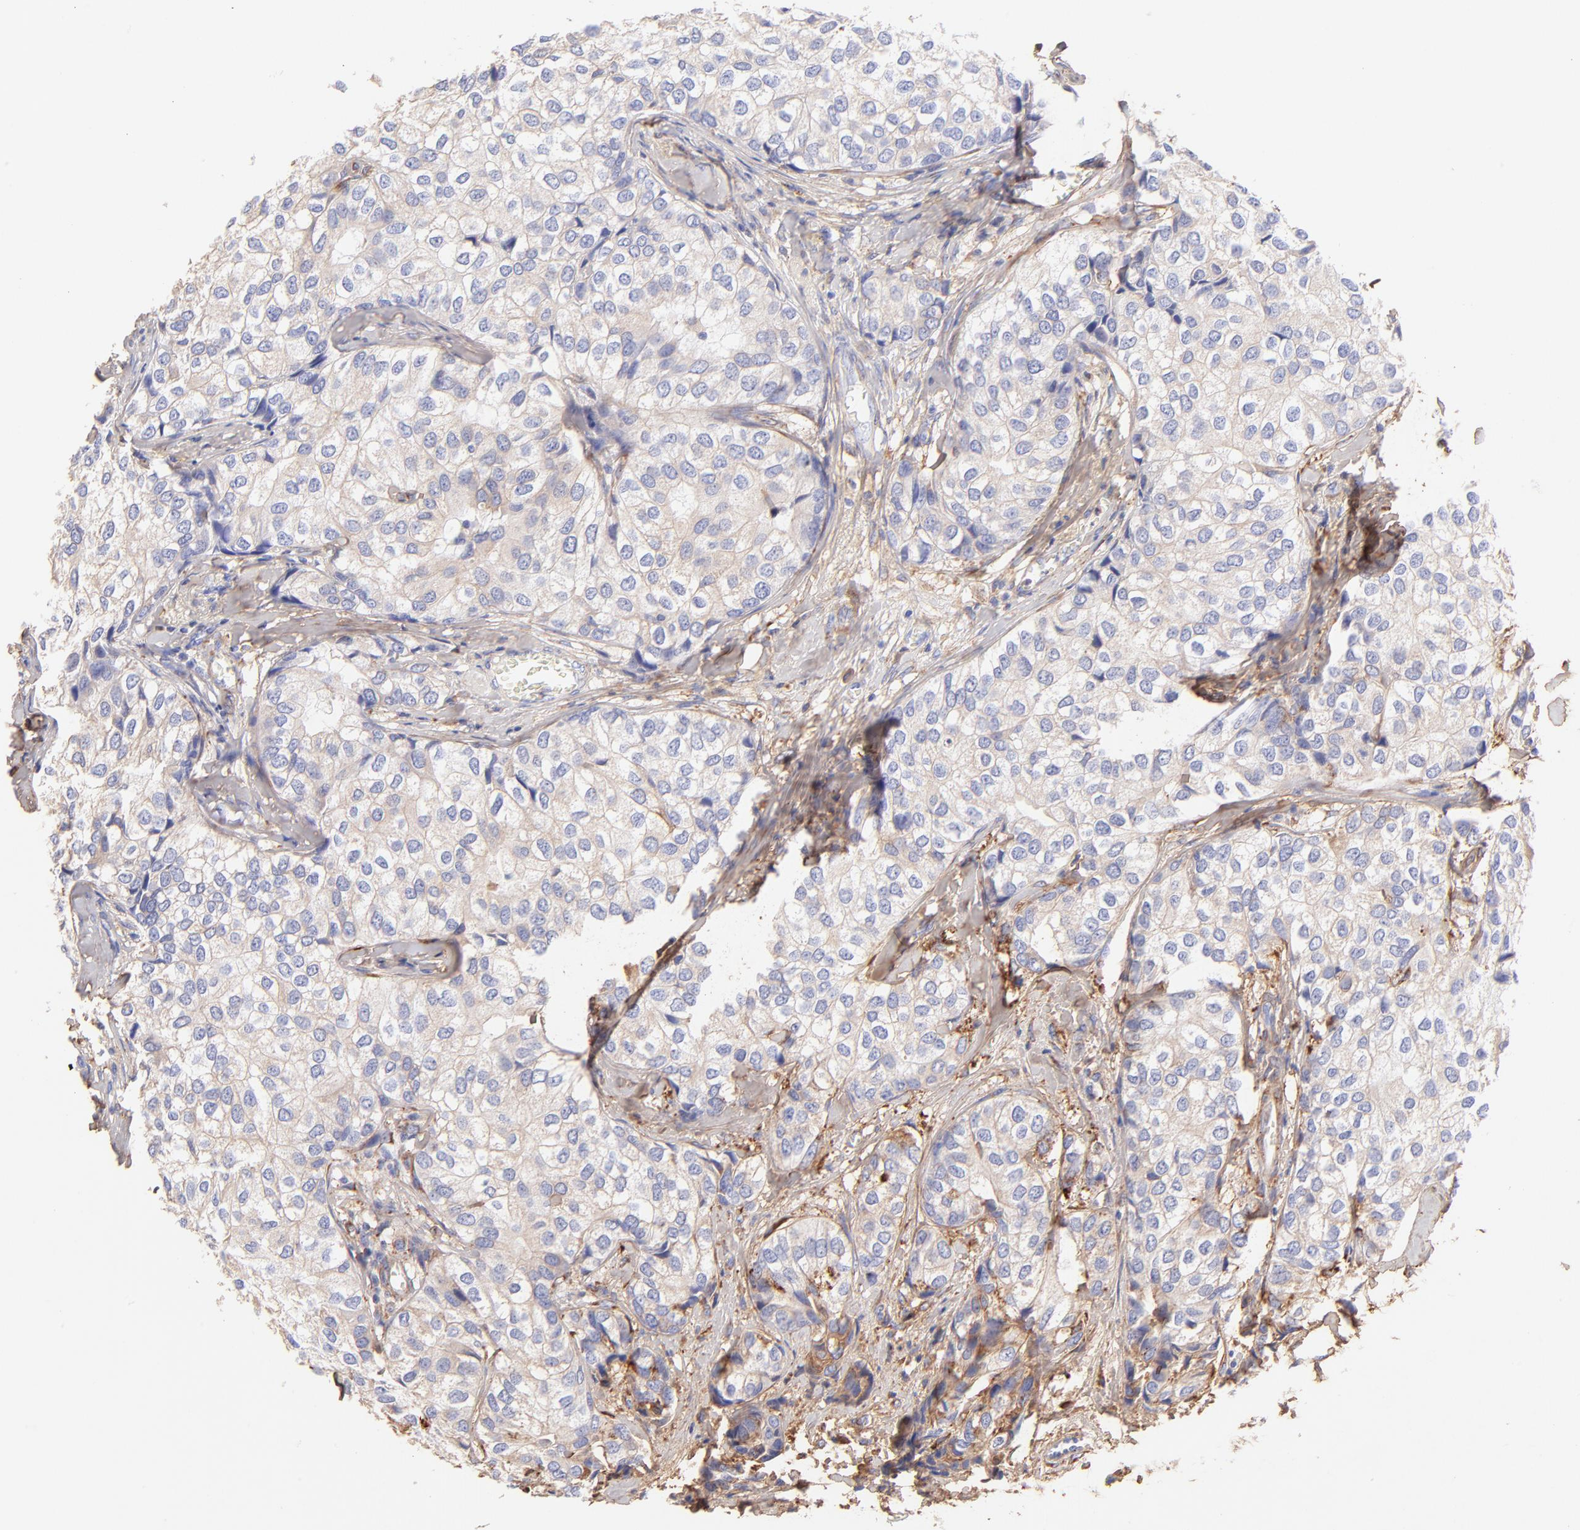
{"staining": {"intensity": "weak", "quantity": ">75%", "location": "cytoplasmic/membranous"}, "tissue": "breast cancer", "cell_type": "Tumor cells", "image_type": "cancer", "snomed": [{"axis": "morphology", "description": "Duct carcinoma"}, {"axis": "topography", "description": "Breast"}], "caption": "Immunohistochemistry of breast cancer shows low levels of weak cytoplasmic/membranous staining in about >75% of tumor cells. (Stains: DAB (3,3'-diaminobenzidine) in brown, nuclei in blue, Microscopy: brightfield microscopy at high magnification).", "gene": "BGN", "patient": {"sex": "female", "age": 68}}